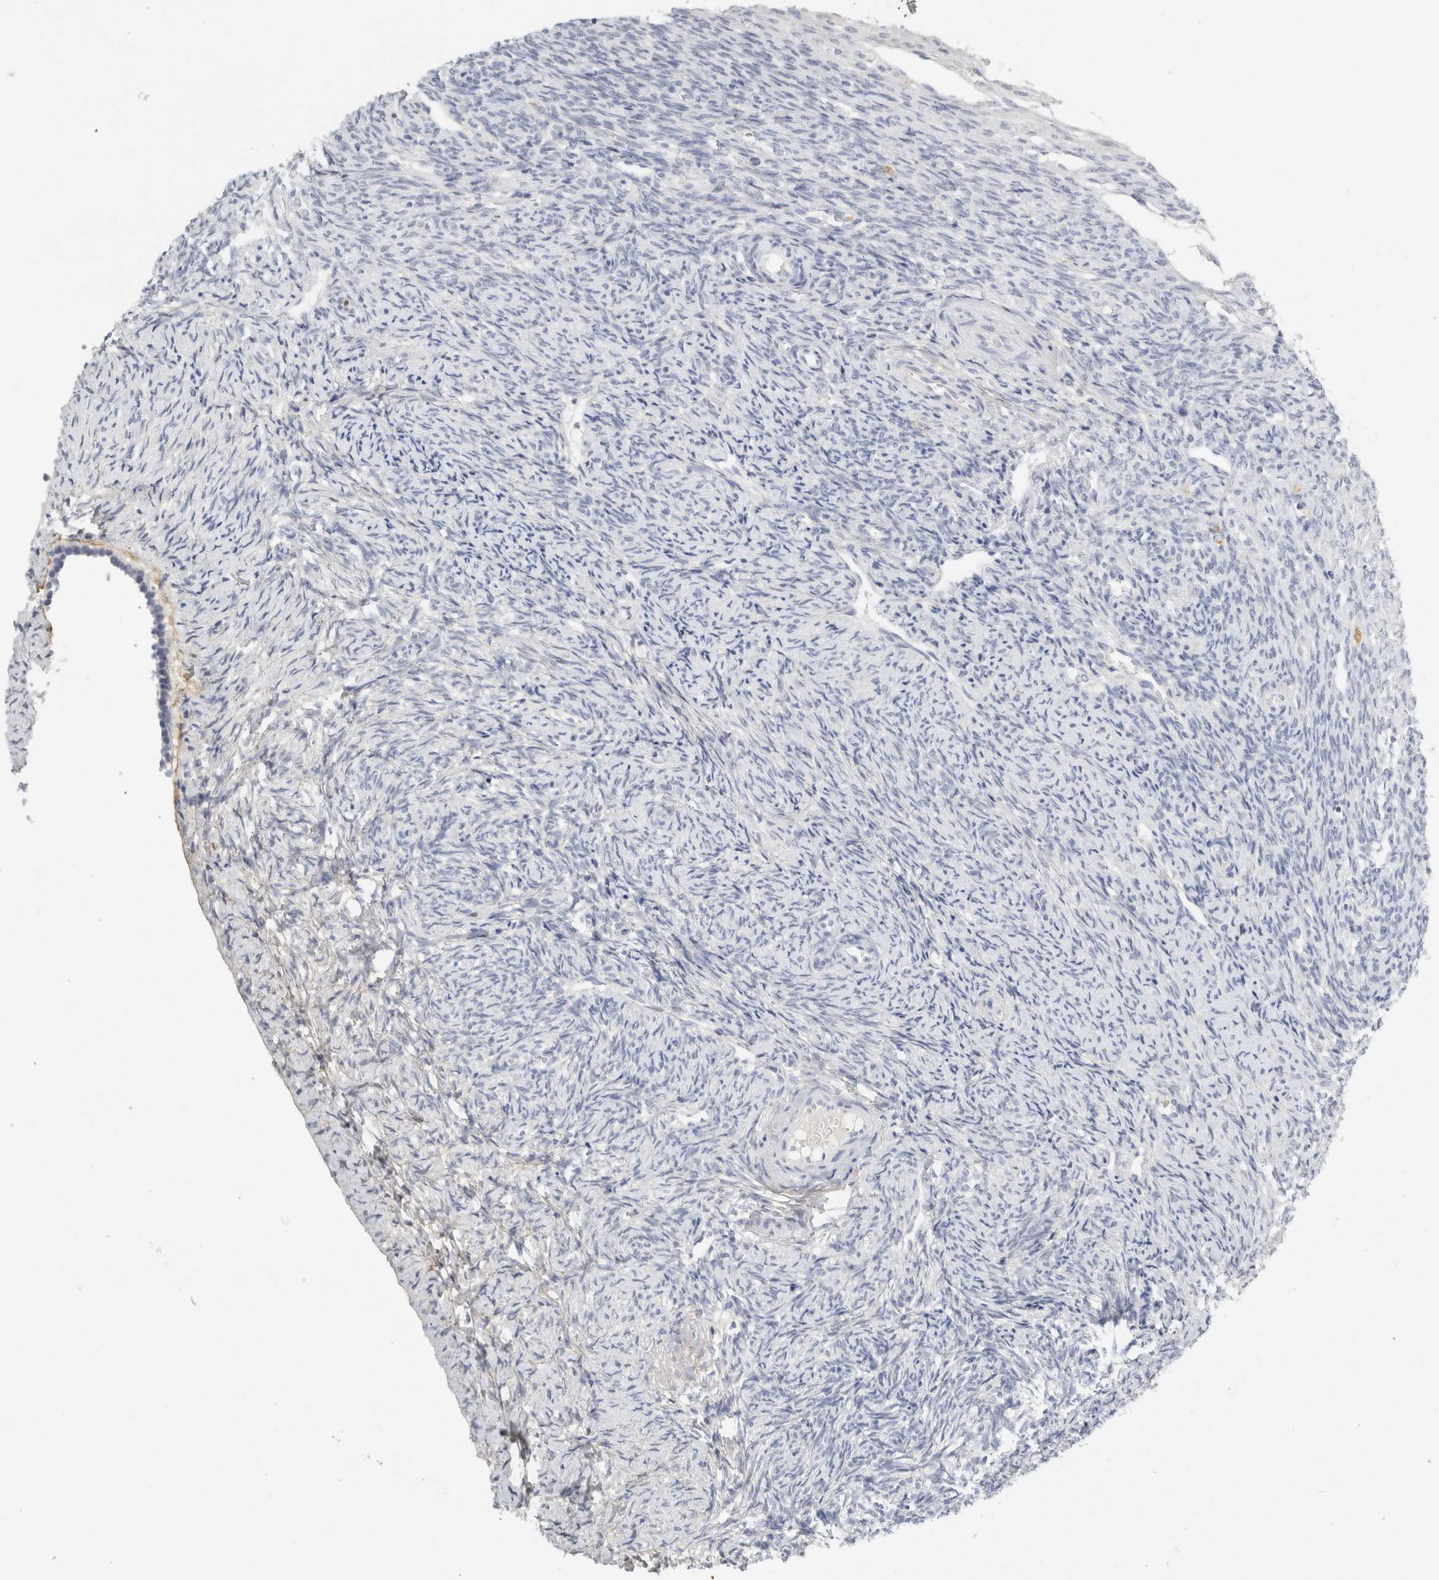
{"staining": {"intensity": "negative", "quantity": "none", "location": "none"}, "tissue": "ovary", "cell_type": "Follicle cells", "image_type": "normal", "snomed": [{"axis": "morphology", "description": "Normal tissue, NOS"}, {"axis": "topography", "description": "Ovary"}], "caption": "This is an immunohistochemistry (IHC) histopathology image of unremarkable ovary. There is no staining in follicle cells.", "gene": "FGL2", "patient": {"sex": "female", "age": 41}}